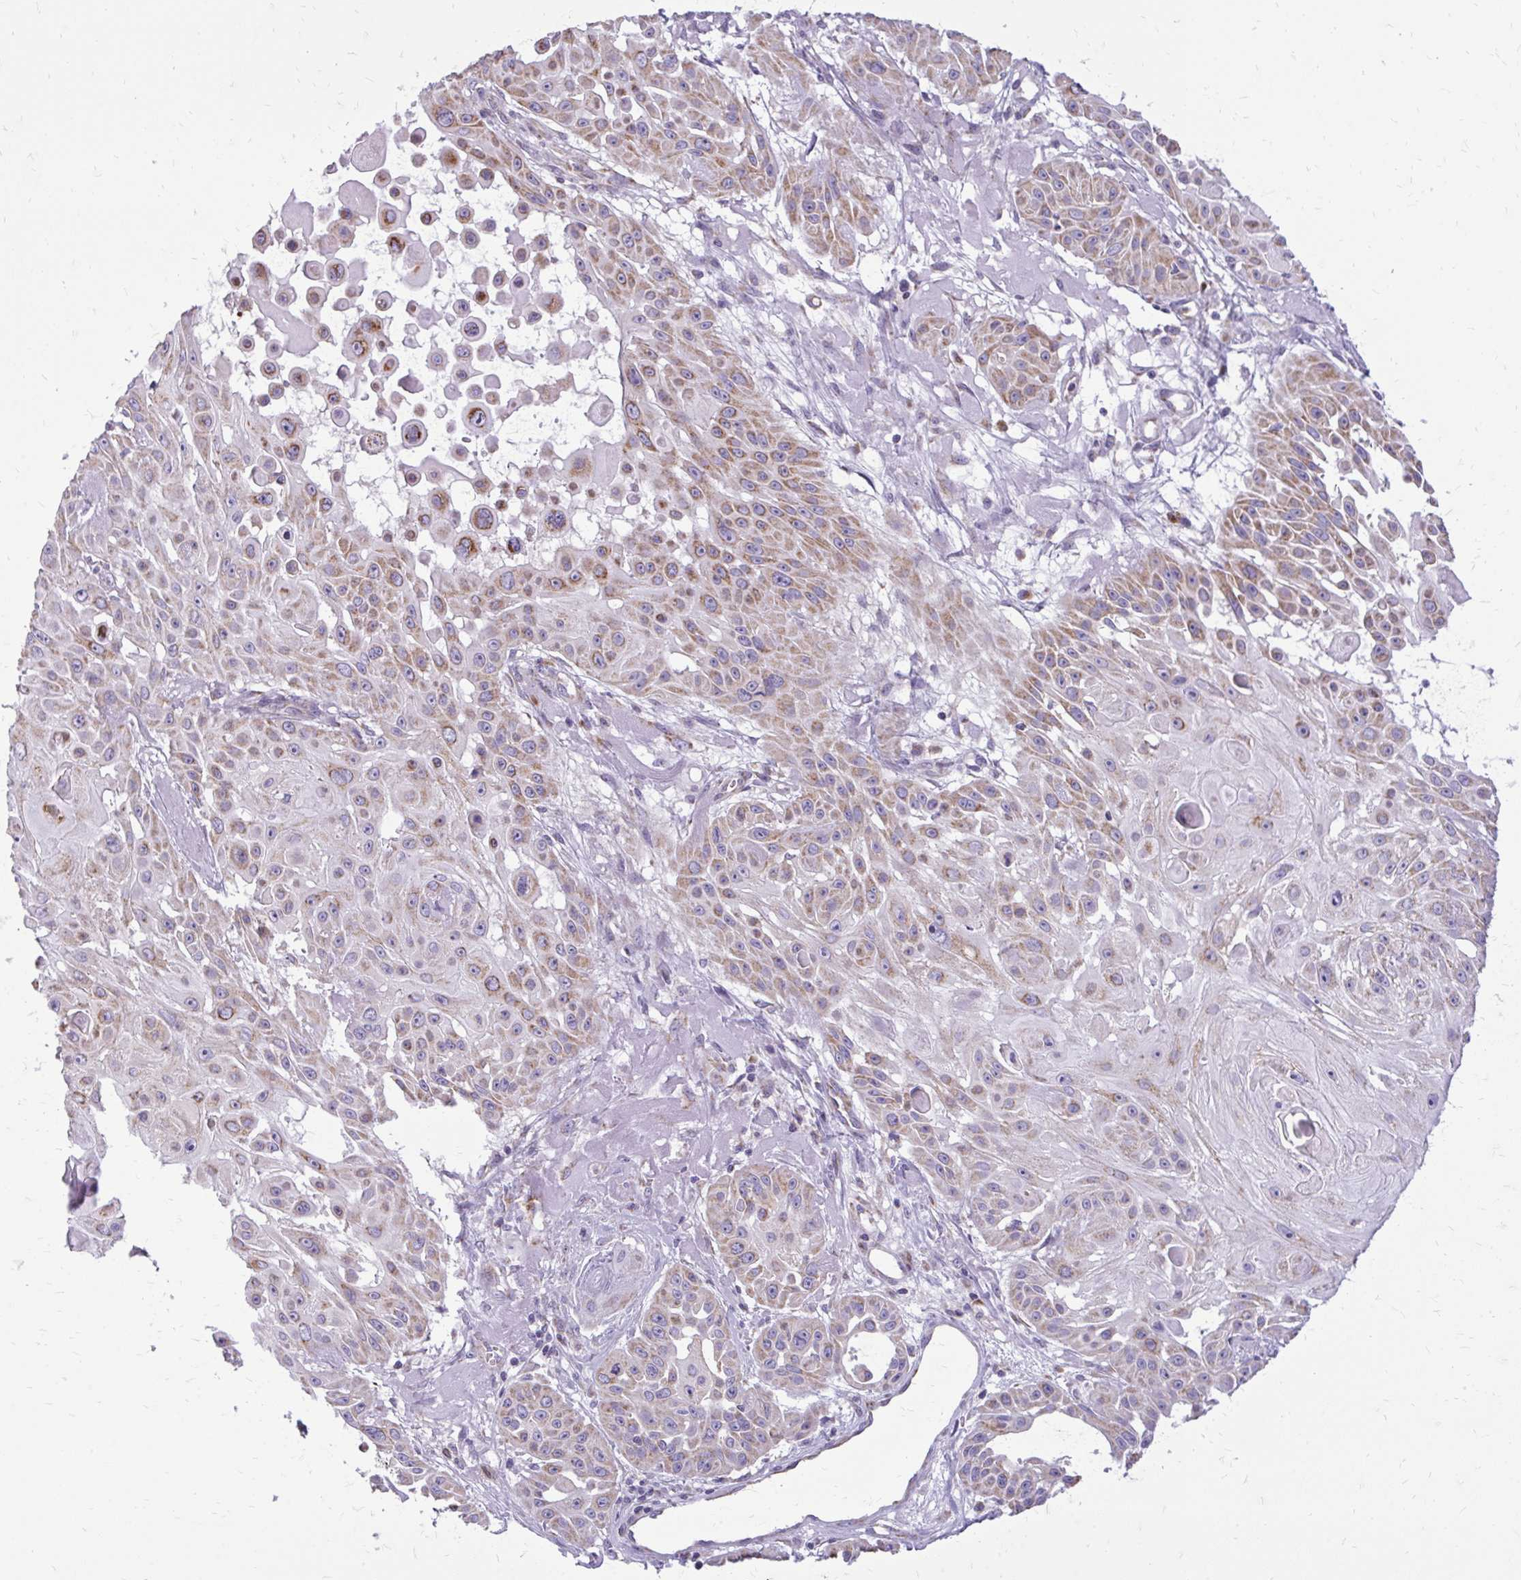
{"staining": {"intensity": "moderate", "quantity": "25%-75%", "location": "cytoplasmic/membranous"}, "tissue": "skin cancer", "cell_type": "Tumor cells", "image_type": "cancer", "snomed": [{"axis": "morphology", "description": "Squamous cell carcinoma, NOS"}, {"axis": "topography", "description": "Skin"}], "caption": "Immunohistochemistry staining of squamous cell carcinoma (skin), which displays medium levels of moderate cytoplasmic/membranous positivity in approximately 25%-75% of tumor cells indicating moderate cytoplasmic/membranous protein staining. The staining was performed using DAB (3,3'-diaminobenzidine) (brown) for protein detection and nuclei were counterstained in hematoxylin (blue).", "gene": "IFIT1", "patient": {"sex": "male", "age": 91}}